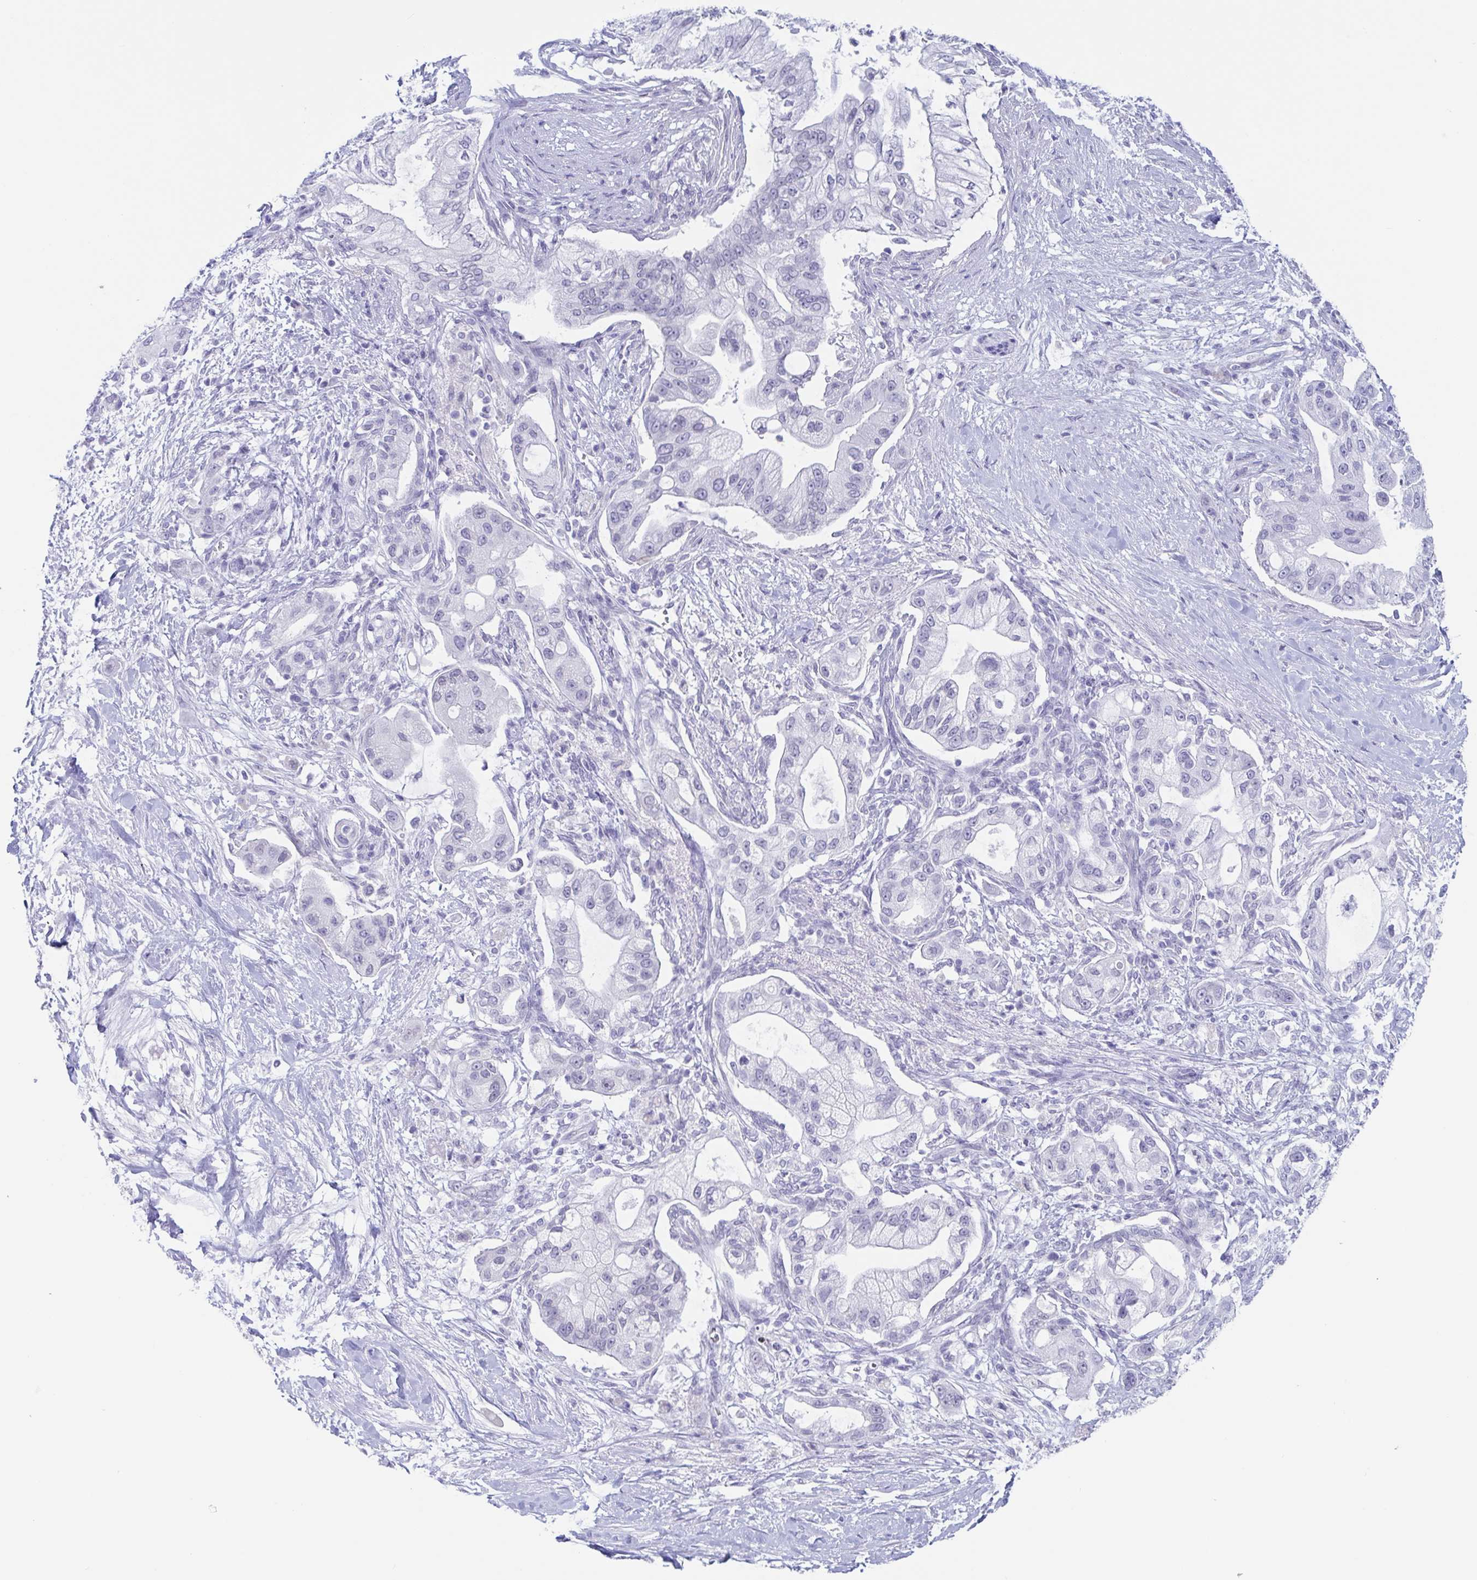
{"staining": {"intensity": "negative", "quantity": "none", "location": "none"}, "tissue": "pancreatic cancer", "cell_type": "Tumor cells", "image_type": "cancer", "snomed": [{"axis": "morphology", "description": "Adenocarcinoma, NOS"}, {"axis": "topography", "description": "Pancreas"}], "caption": "Histopathology image shows no protein staining in tumor cells of adenocarcinoma (pancreatic) tissue. The staining is performed using DAB brown chromogen with nuclei counter-stained in using hematoxylin.", "gene": "CDX4", "patient": {"sex": "male", "age": 57}}